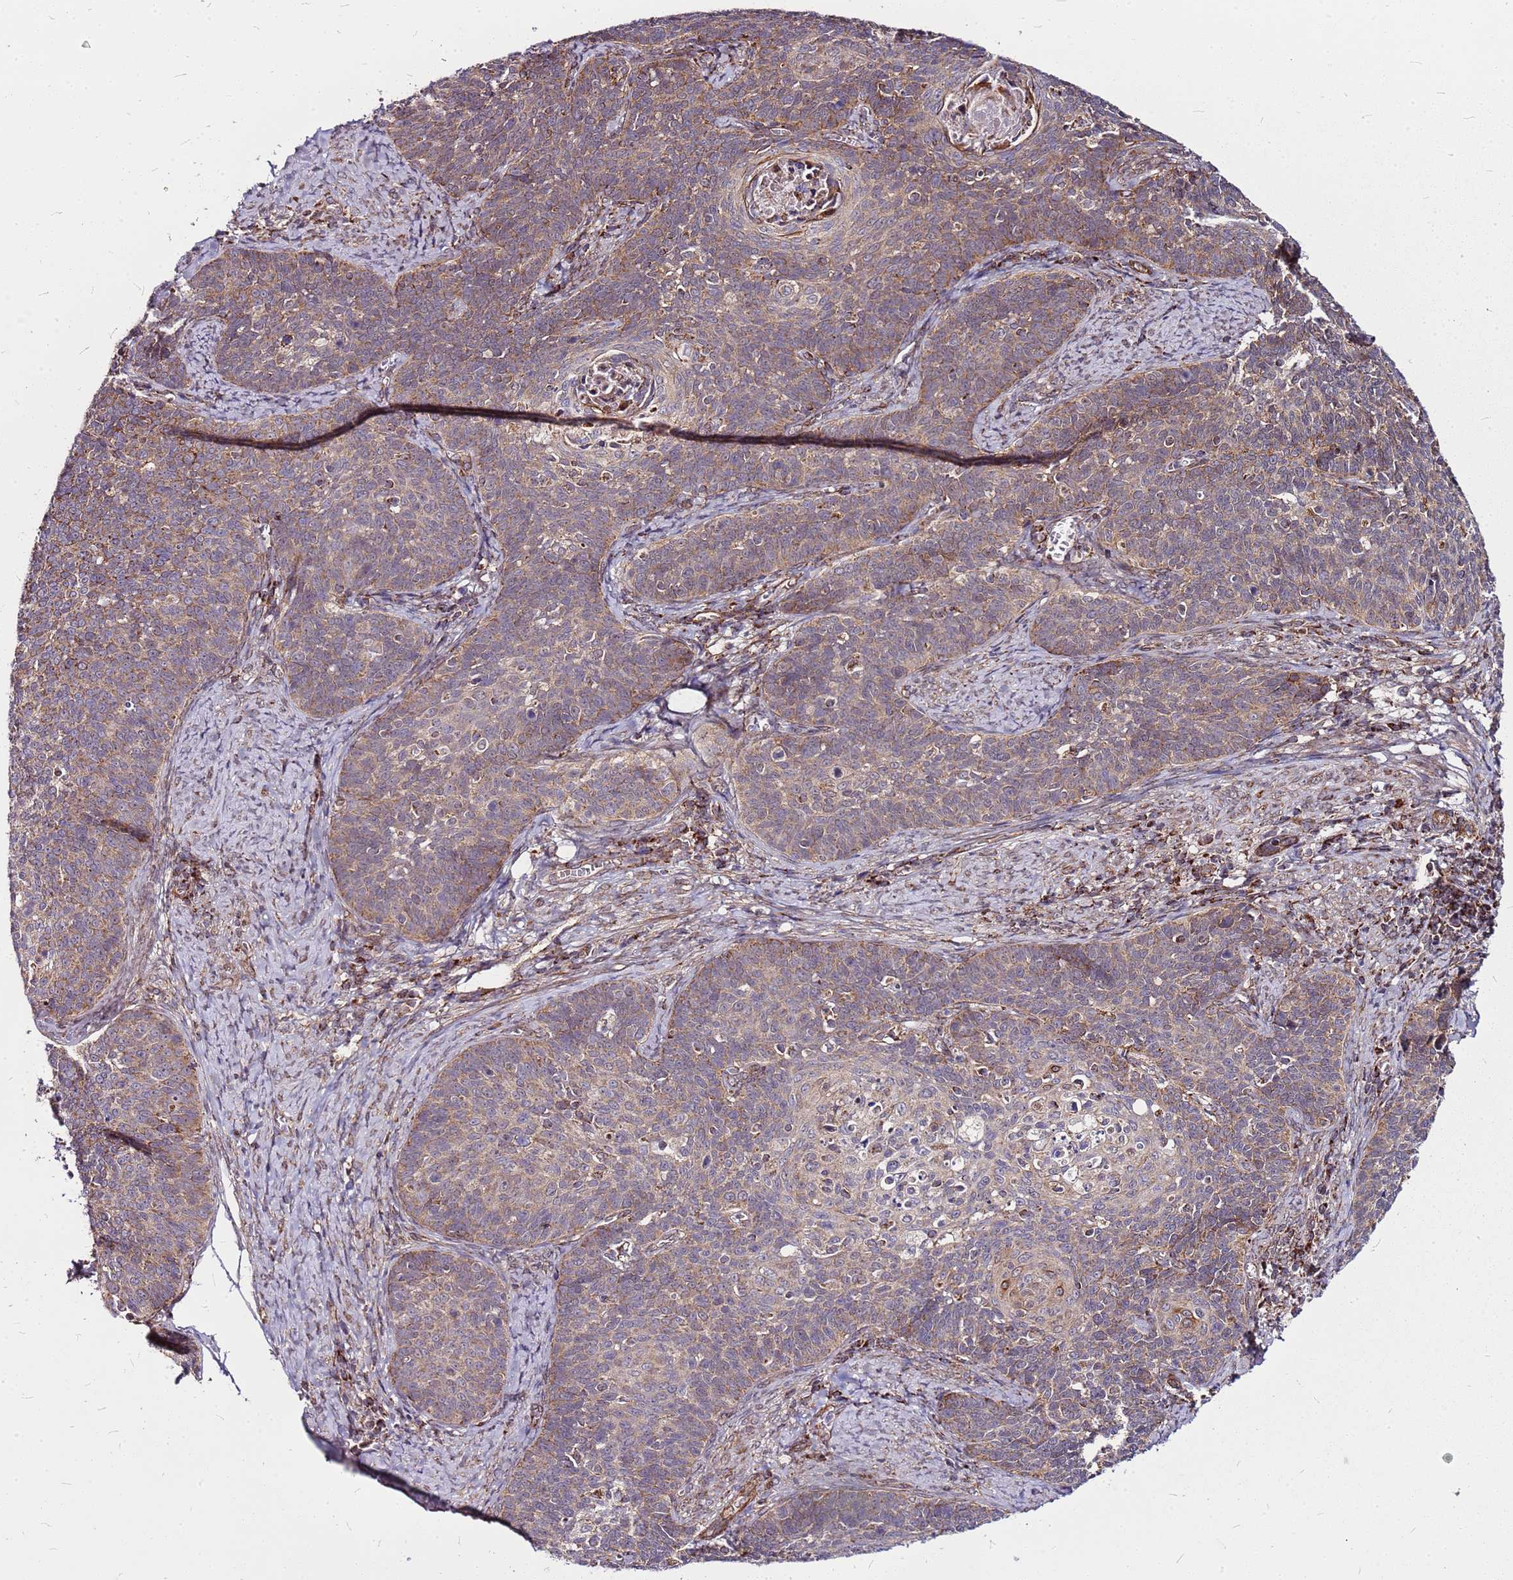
{"staining": {"intensity": "moderate", "quantity": "25%-75%", "location": "cytoplasmic/membranous"}, "tissue": "cervical cancer", "cell_type": "Tumor cells", "image_type": "cancer", "snomed": [{"axis": "morphology", "description": "Normal tissue, NOS"}, {"axis": "morphology", "description": "Squamous cell carcinoma, NOS"}, {"axis": "topography", "description": "Cervix"}], "caption": "Protein expression analysis of human cervical cancer (squamous cell carcinoma) reveals moderate cytoplasmic/membranous staining in about 25%-75% of tumor cells. The protein is stained brown, and the nuclei are stained in blue (DAB (3,3'-diaminobenzidine) IHC with brightfield microscopy, high magnification).", "gene": "OR51T1", "patient": {"sex": "female", "age": 39}}